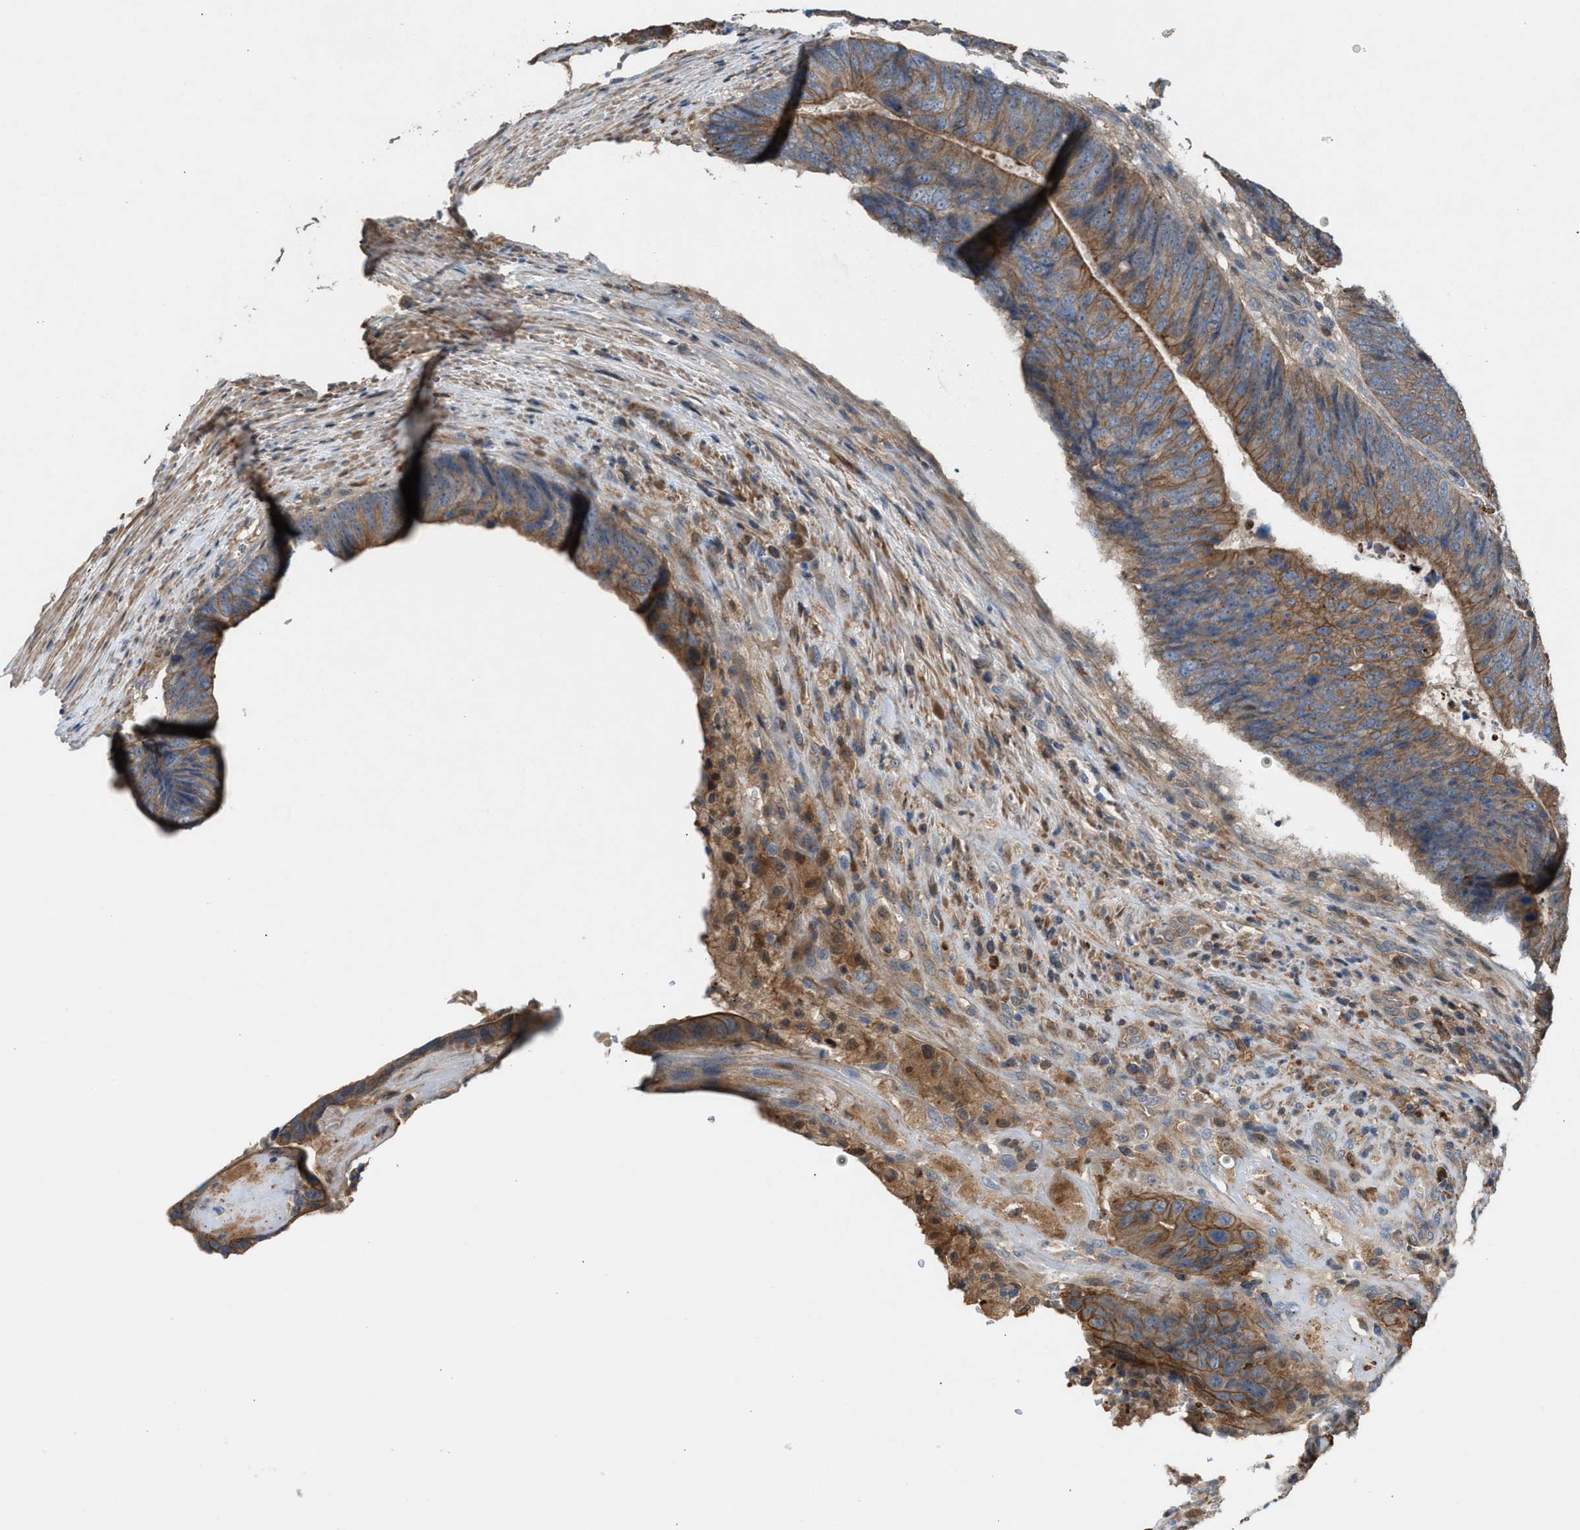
{"staining": {"intensity": "moderate", "quantity": ">75%", "location": "cytoplasmic/membranous"}, "tissue": "colorectal cancer", "cell_type": "Tumor cells", "image_type": "cancer", "snomed": [{"axis": "morphology", "description": "Adenocarcinoma, NOS"}, {"axis": "topography", "description": "Colon"}], "caption": "Protein staining by IHC reveals moderate cytoplasmic/membranous positivity in about >75% of tumor cells in colorectal adenocarcinoma.", "gene": "TPK1", "patient": {"sex": "male", "age": 56}}